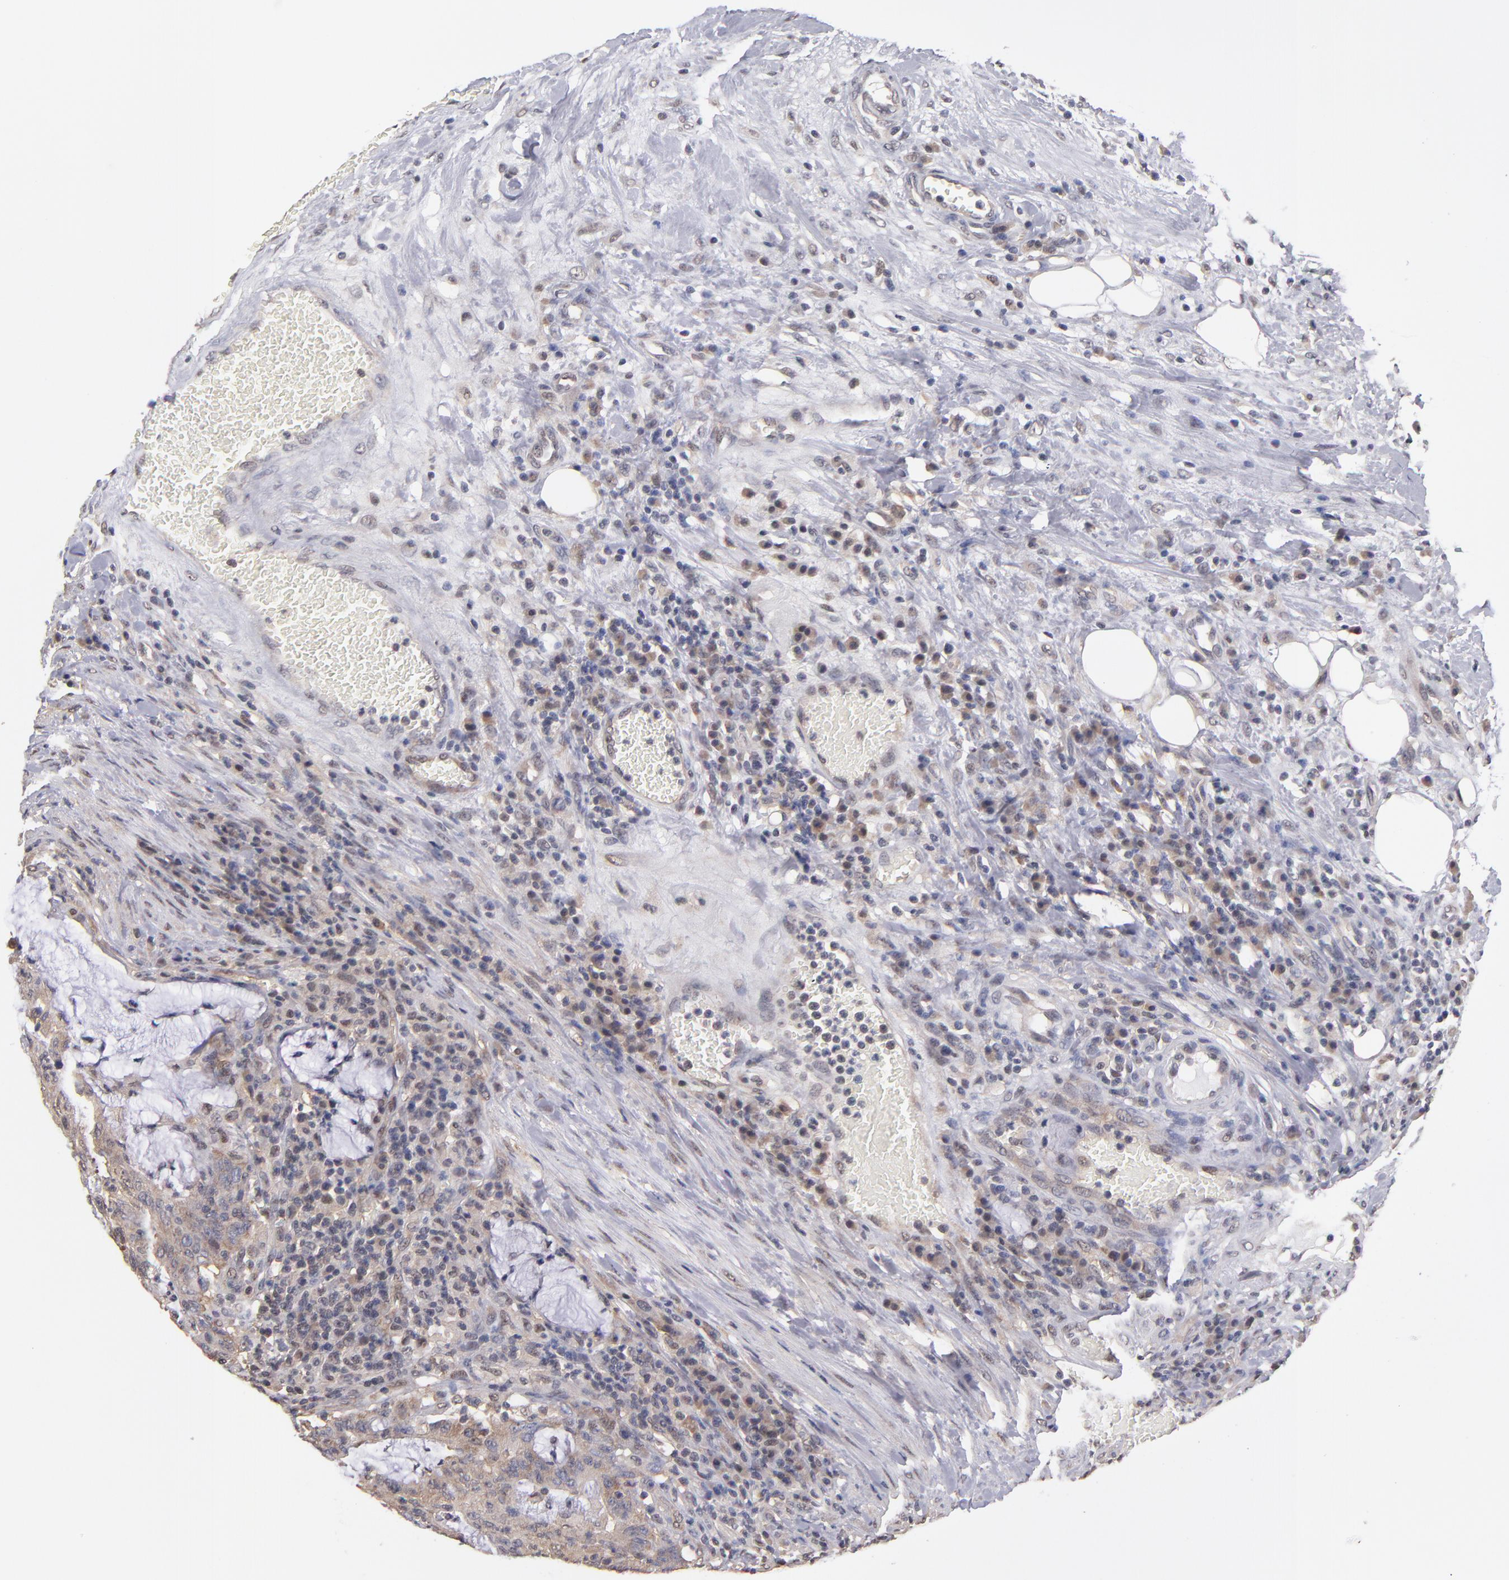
{"staining": {"intensity": "weak", "quantity": "25%-75%", "location": "cytoplasmic/membranous,nuclear"}, "tissue": "colorectal cancer", "cell_type": "Tumor cells", "image_type": "cancer", "snomed": [{"axis": "morphology", "description": "Adenocarcinoma, NOS"}, {"axis": "topography", "description": "Colon"}], "caption": "DAB (3,3'-diaminobenzidine) immunohistochemical staining of colorectal adenocarcinoma demonstrates weak cytoplasmic/membranous and nuclear protein staining in about 25%-75% of tumor cells.", "gene": "PSMD10", "patient": {"sex": "male", "age": 54}}